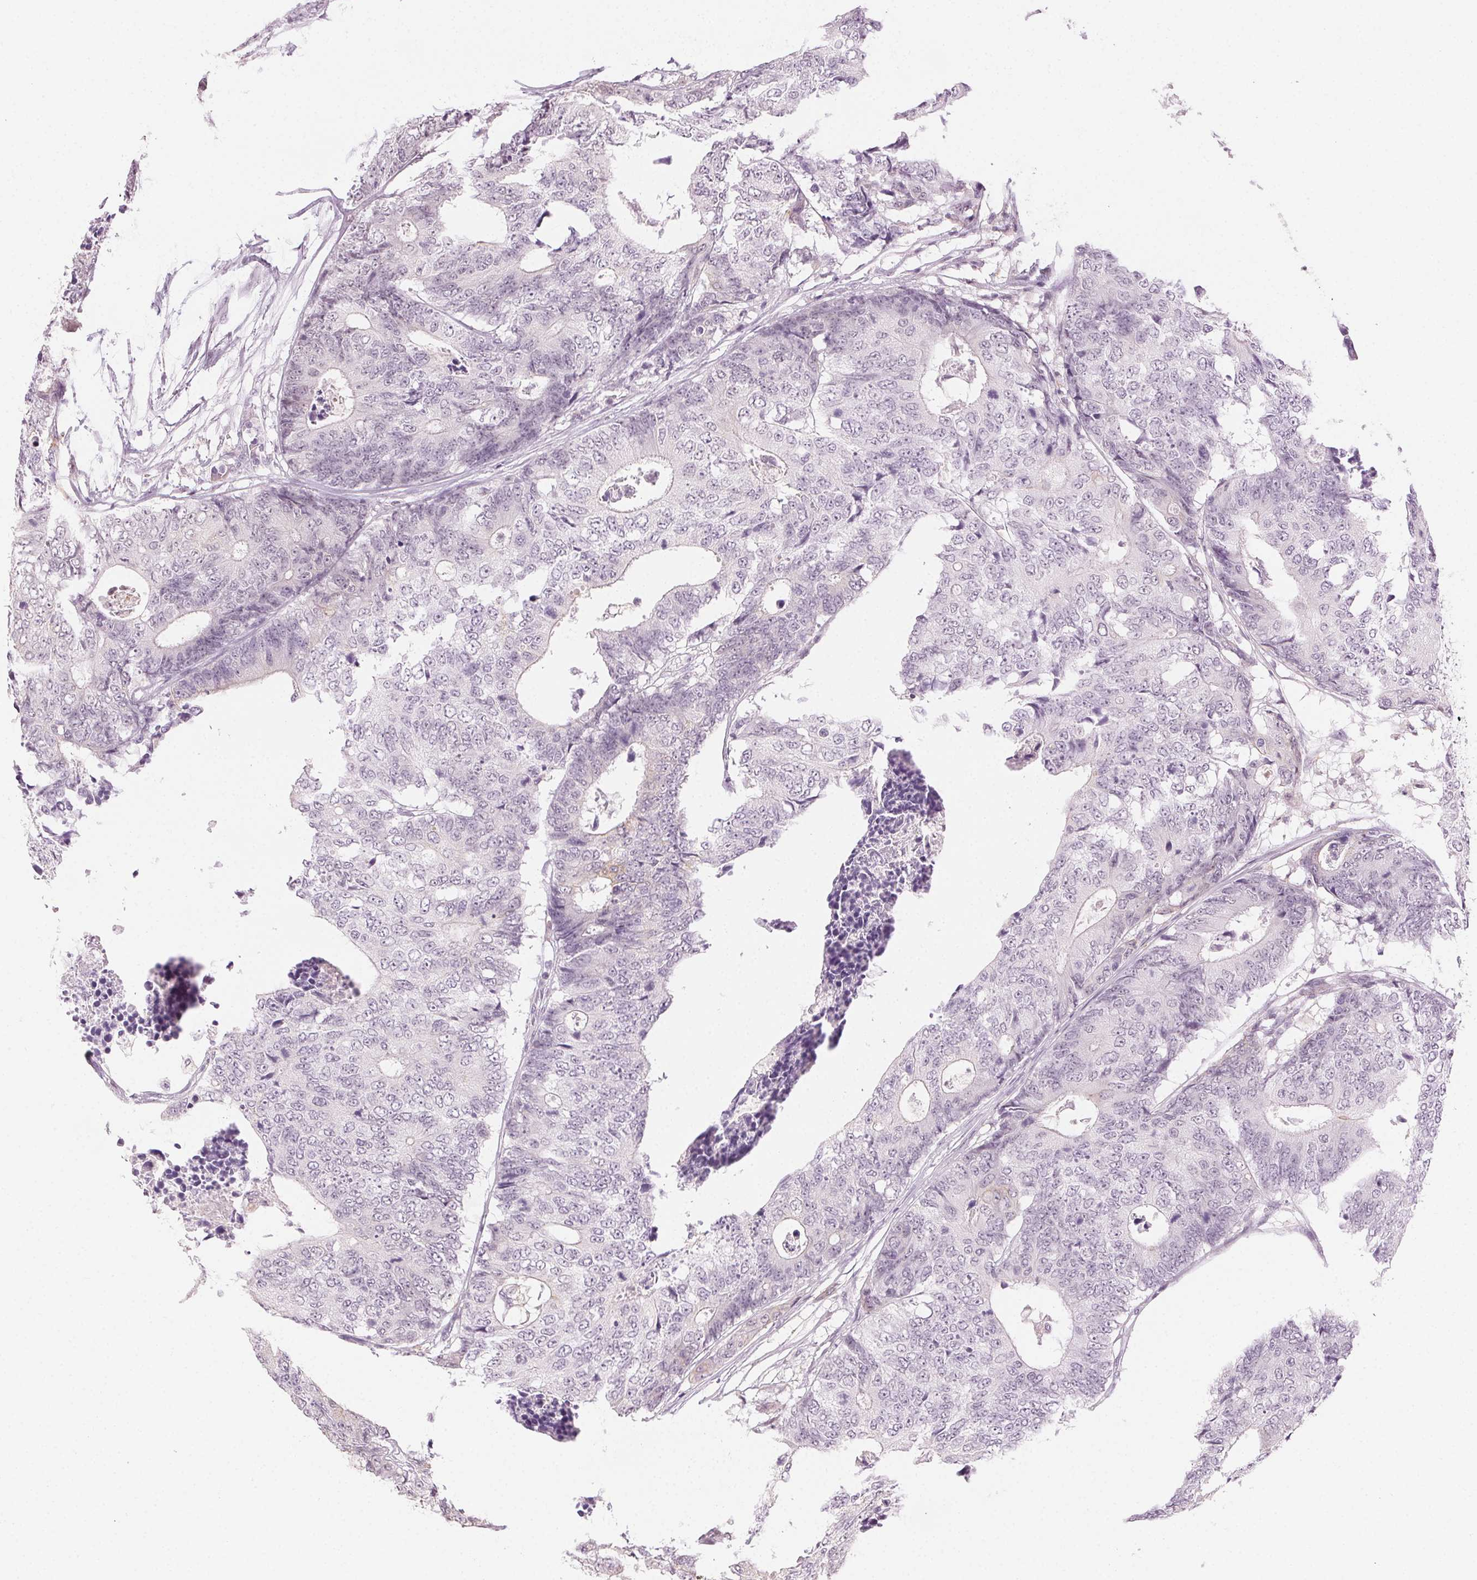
{"staining": {"intensity": "negative", "quantity": "none", "location": "none"}, "tissue": "colorectal cancer", "cell_type": "Tumor cells", "image_type": "cancer", "snomed": [{"axis": "morphology", "description": "Adenocarcinoma, NOS"}, {"axis": "topography", "description": "Colon"}], "caption": "Immunohistochemical staining of colorectal cancer reveals no significant positivity in tumor cells. Nuclei are stained in blue.", "gene": "AIF1L", "patient": {"sex": "female", "age": 48}}